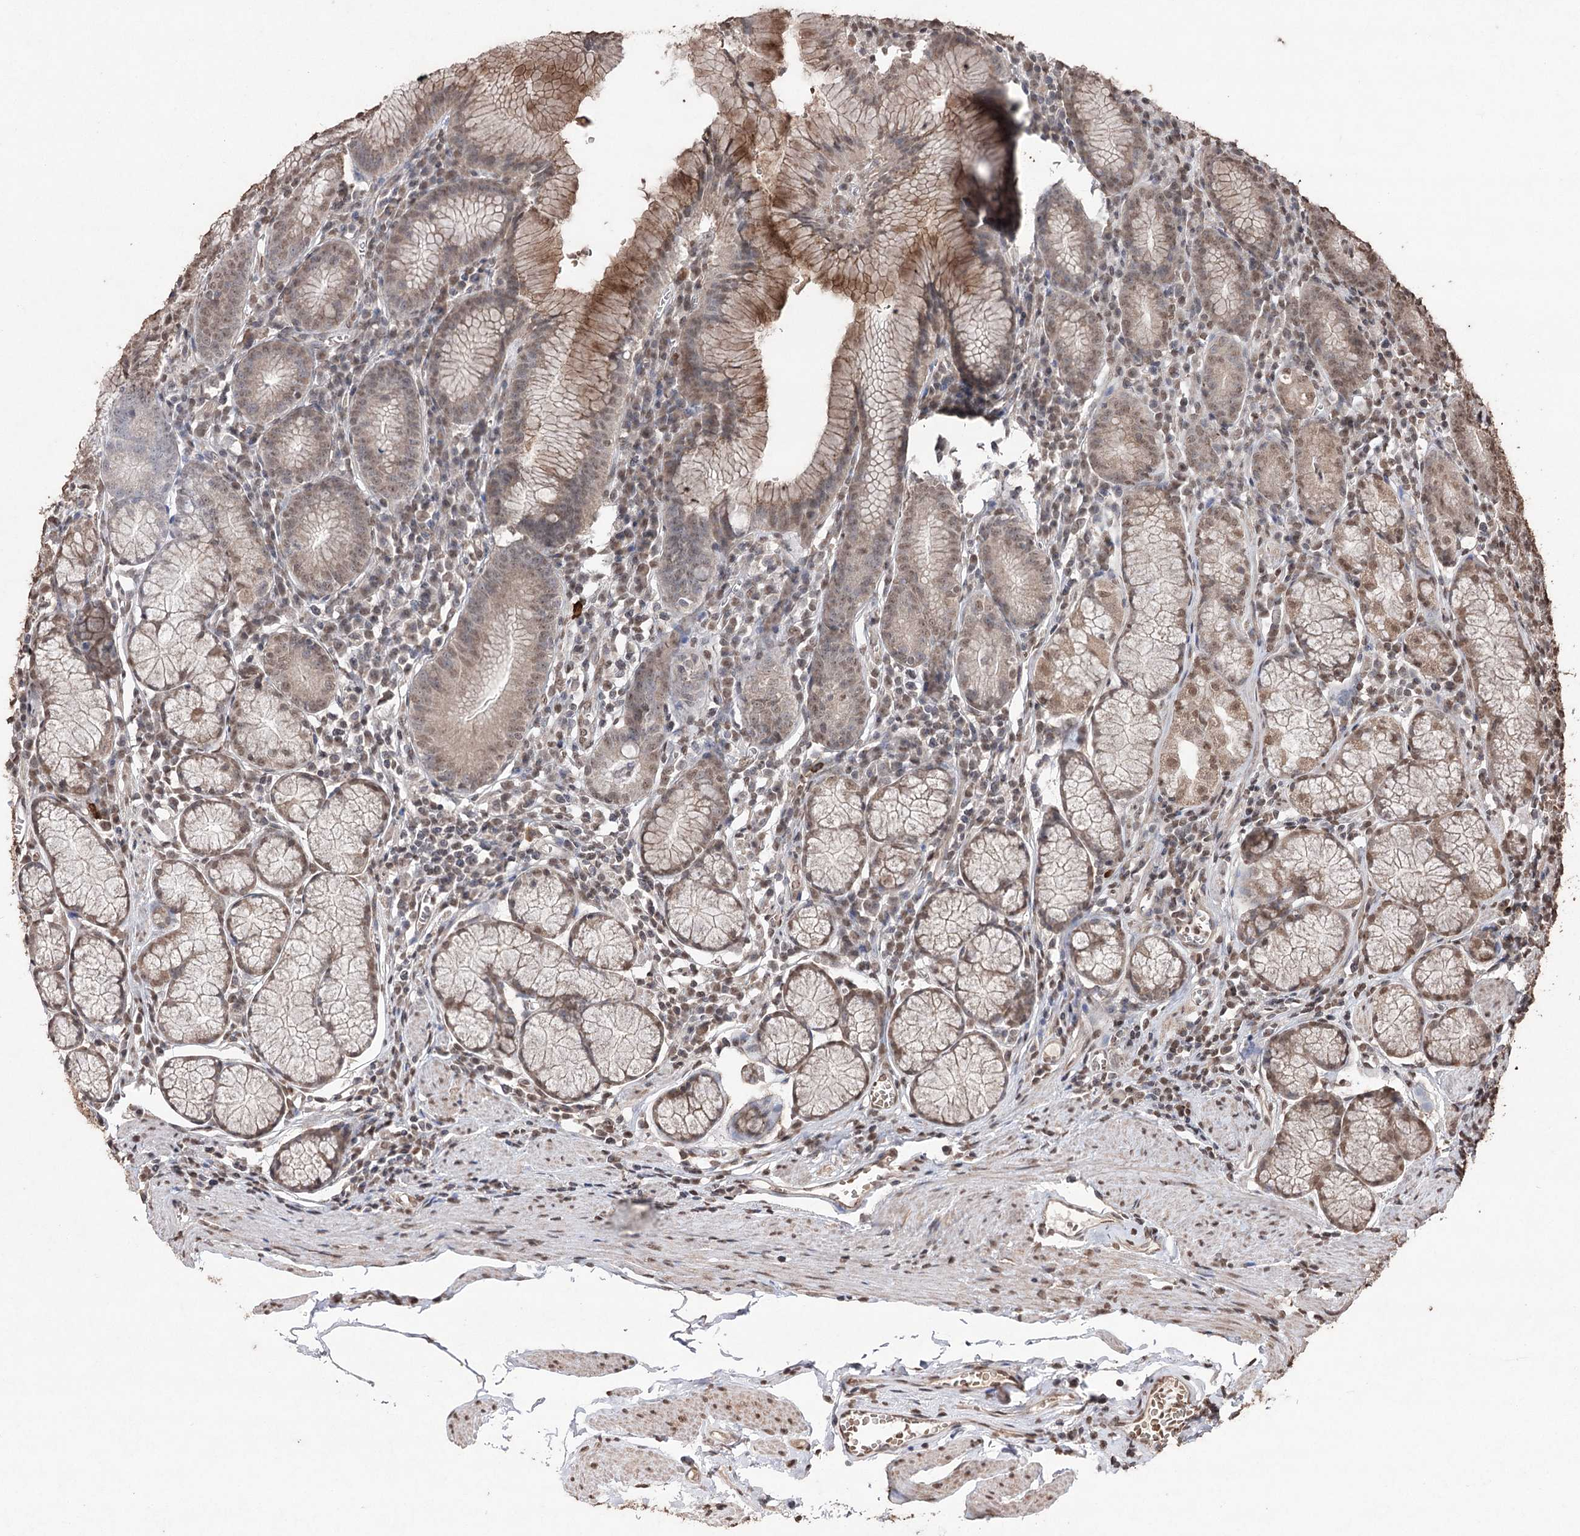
{"staining": {"intensity": "moderate", "quantity": ">75%", "location": "cytoplasmic/membranous,nuclear"}, "tissue": "stomach", "cell_type": "Glandular cells", "image_type": "normal", "snomed": [{"axis": "morphology", "description": "Normal tissue, NOS"}, {"axis": "topography", "description": "Stomach"}], "caption": "IHC photomicrograph of benign stomach: human stomach stained using immunohistochemistry exhibits medium levels of moderate protein expression localized specifically in the cytoplasmic/membranous,nuclear of glandular cells, appearing as a cytoplasmic/membranous,nuclear brown color.", "gene": "ATG14", "patient": {"sex": "male", "age": 55}}